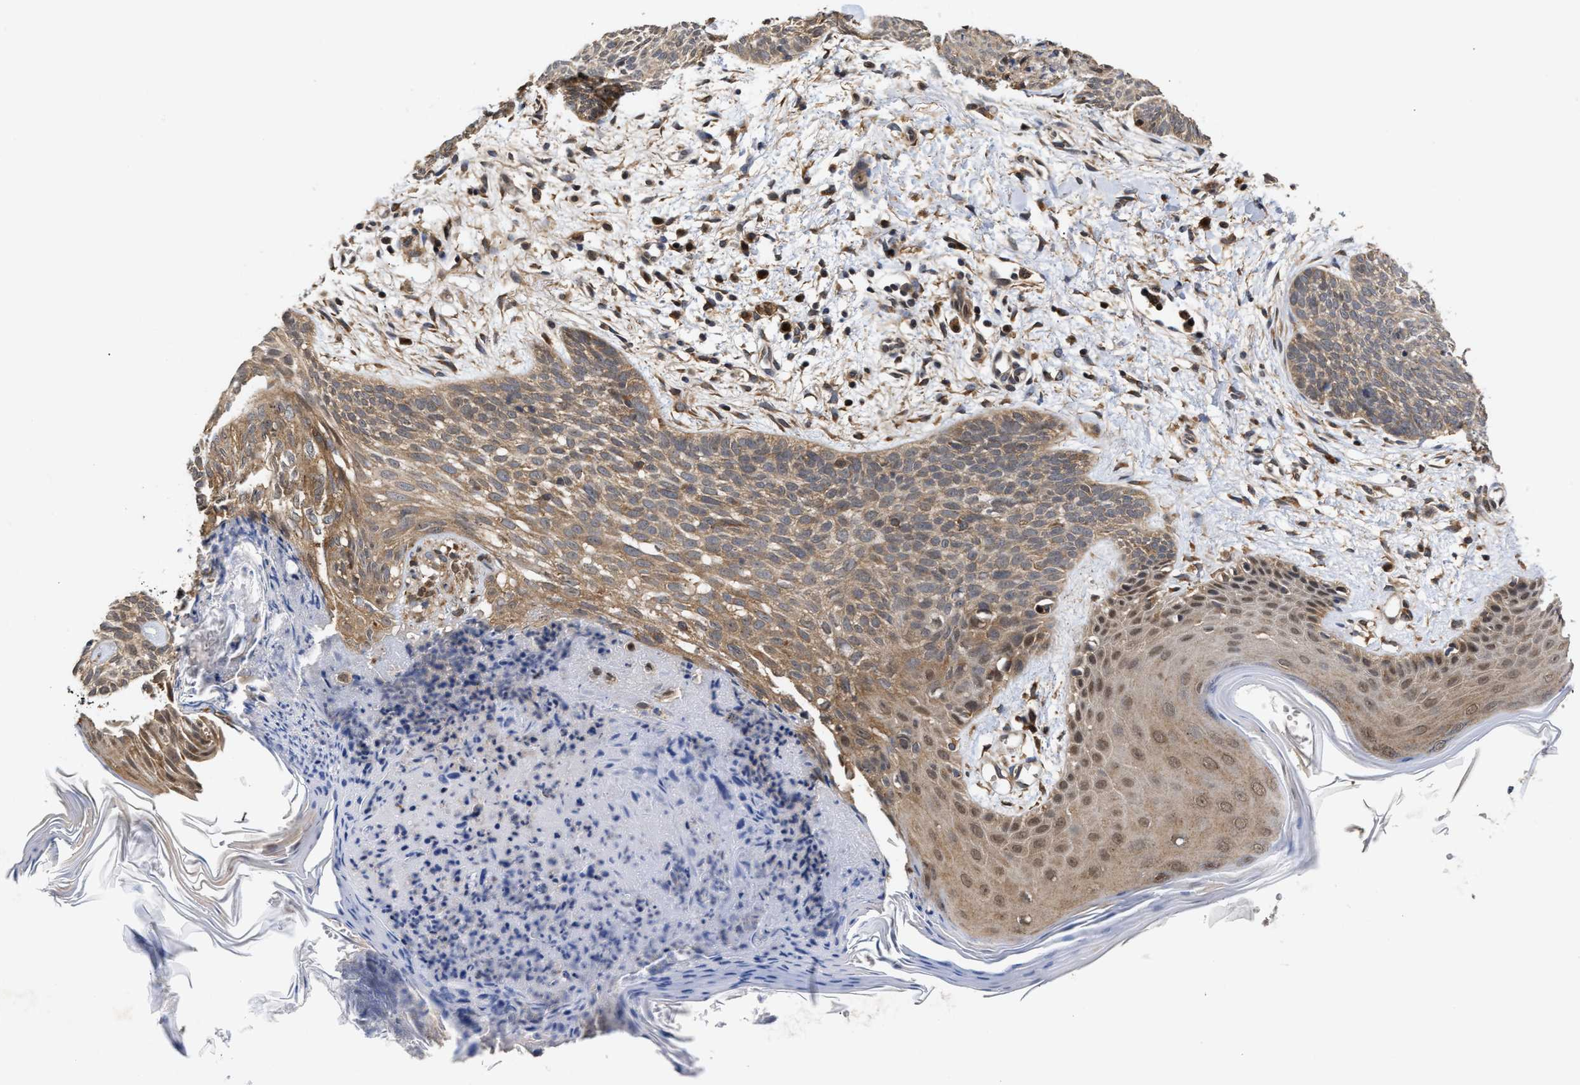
{"staining": {"intensity": "weak", "quantity": ">75%", "location": "cytoplasmic/membranous"}, "tissue": "skin cancer", "cell_type": "Tumor cells", "image_type": "cancer", "snomed": [{"axis": "morphology", "description": "Basal cell carcinoma"}, {"axis": "topography", "description": "Skin"}], "caption": "Immunohistochemical staining of skin cancer (basal cell carcinoma) demonstrates low levels of weak cytoplasmic/membranous protein staining in approximately >75% of tumor cells. Nuclei are stained in blue.", "gene": "CLIP2", "patient": {"sex": "female", "age": 59}}